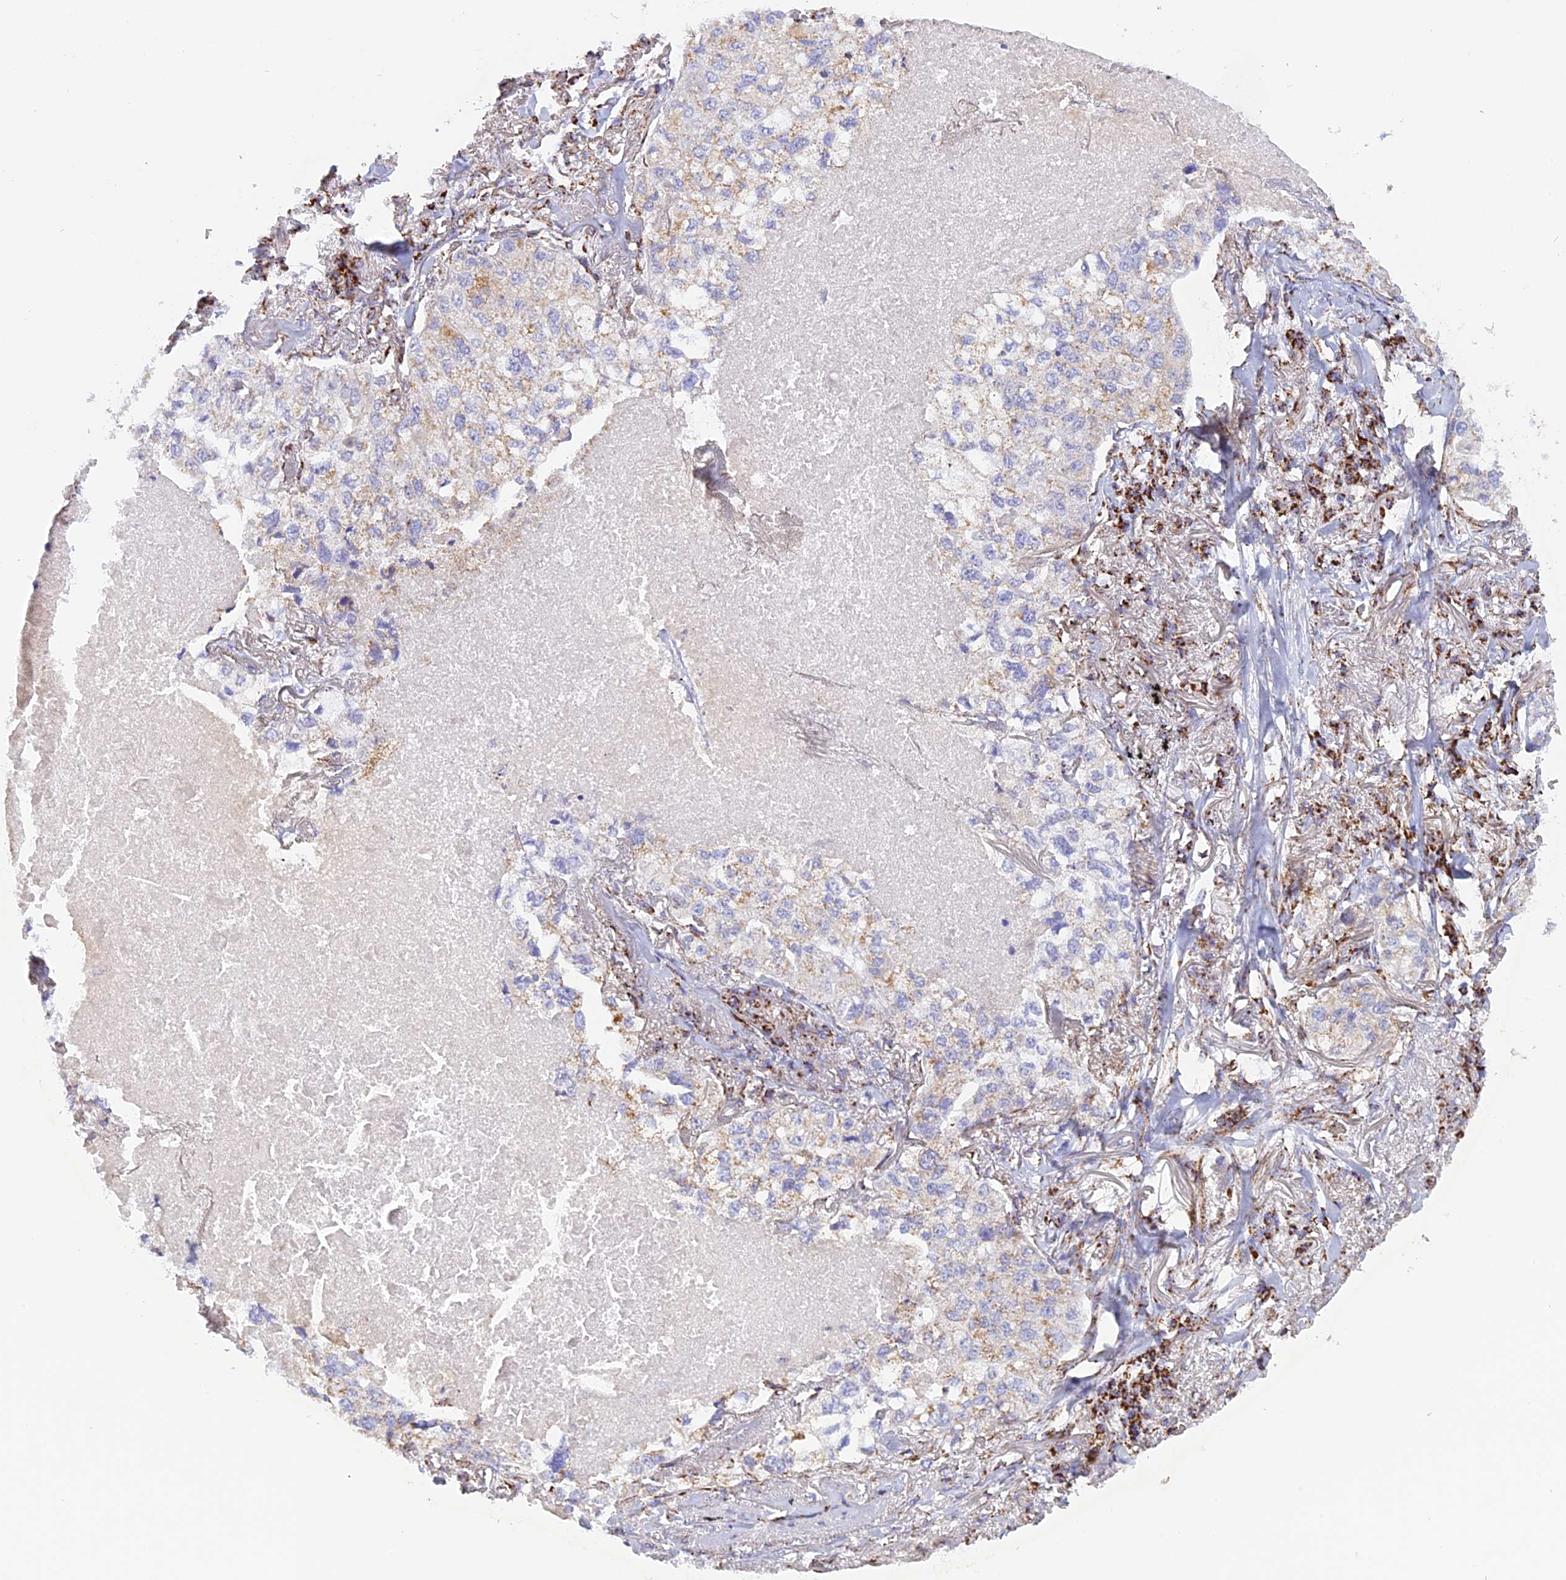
{"staining": {"intensity": "weak", "quantity": "25%-75%", "location": "cytoplasmic/membranous"}, "tissue": "lung cancer", "cell_type": "Tumor cells", "image_type": "cancer", "snomed": [{"axis": "morphology", "description": "Adenocarcinoma, NOS"}, {"axis": "topography", "description": "Lung"}], "caption": "Adenocarcinoma (lung) stained for a protein (brown) exhibits weak cytoplasmic/membranous positive positivity in approximately 25%-75% of tumor cells.", "gene": "KCNG1", "patient": {"sex": "male", "age": 65}}